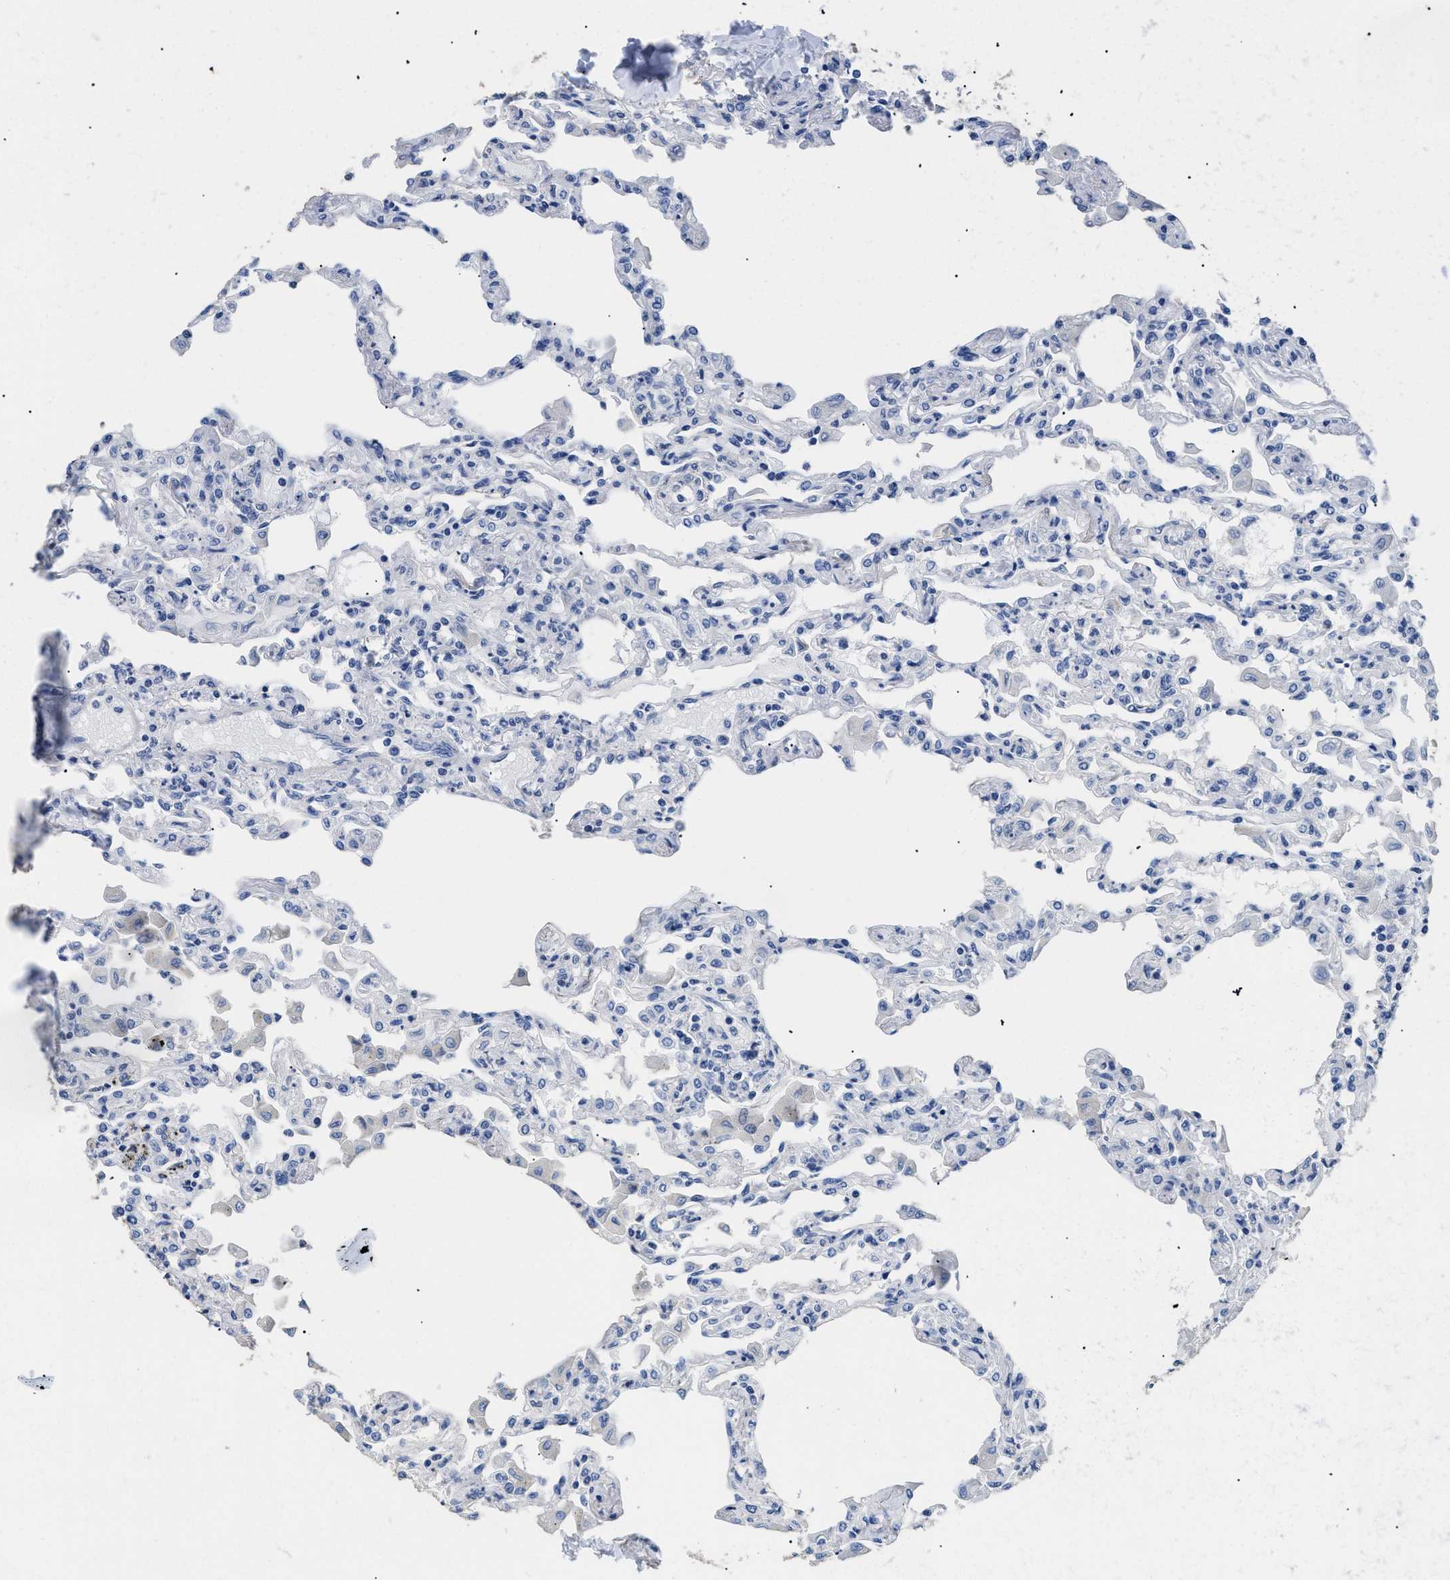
{"staining": {"intensity": "negative", "quantity": "none", "location": "none"}, "tissue": "lung", "cell_type": "Alveolar cells", "image_type": "normal", "snomed": [{"axis": "morphology", "description": "Normal tissue, NOS"}, {"axis": "topography", "description": "Bronchus"}, {"axis": "topography", "description": "Lung"}], "caption": "DAB (3,3'-diaminobenzidine) immunohistochemical staining of normal human lung displays no significant positivity in alveolar cells.", "gene": "DLC1", "patient": {"sex": "female", "age": 49}}